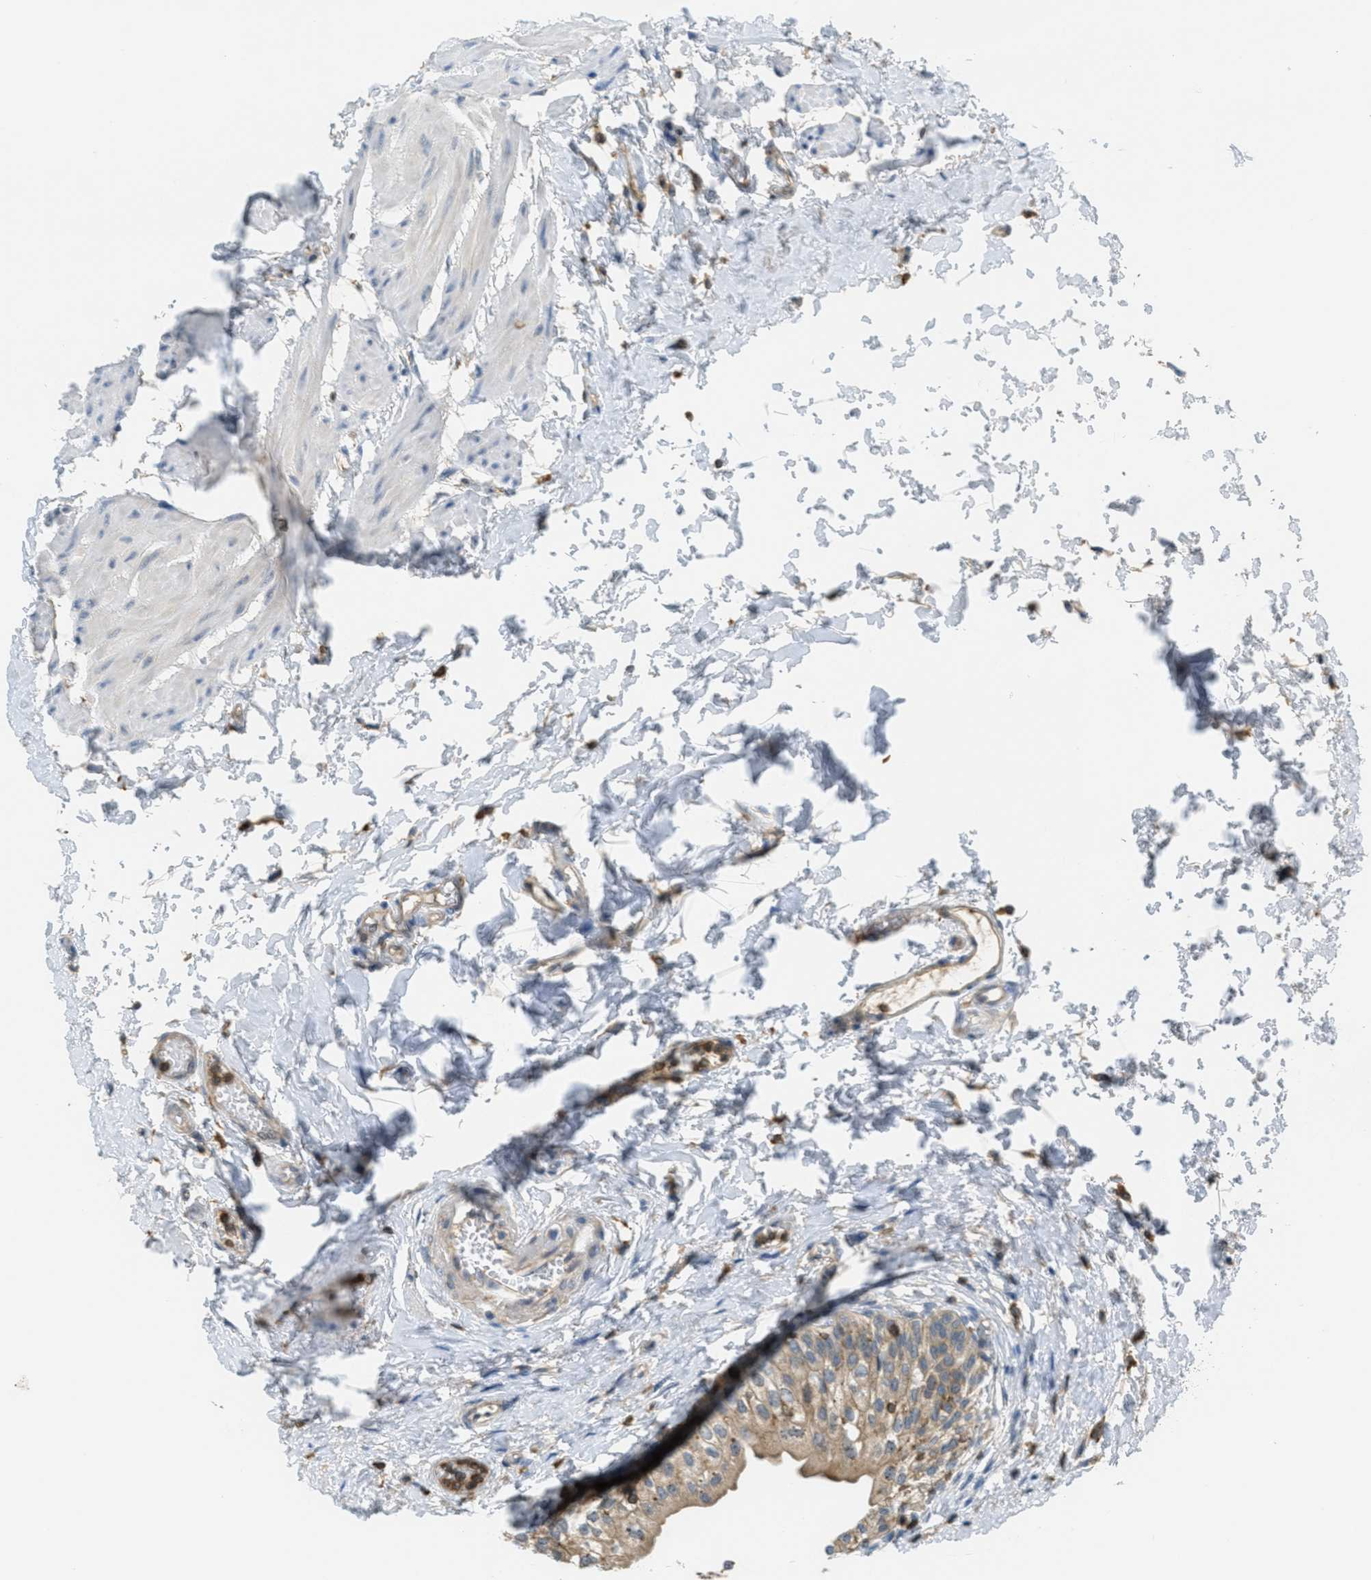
{"staining": {"intensity": "moderate", "quantity": ">75%", "location": "cytoplasmic/membranous"}, "tissue": "urinary bladder", "cell_type": "Urothelial cells", "image_type": "normal", "snomed": [{"axis": "morphology", "description": "Normal tissue, NOS"}, {"axis": "topography", "description": "Urinary bladder"}], "caption": "DAB (3,3'-diaminobenzidine) immunohistochemical staining of unremarkable urinary bladder demonstrates moderate cytoplasmic/membranous protein expression in approximately >75% of urothelial cells. (Stains: DAB in brown, nuclei in blue, Microscopy: brightfield microscopy at high magnification).", "gene": "GRIK2", "patient": {"sex": "male", "age": 55}}